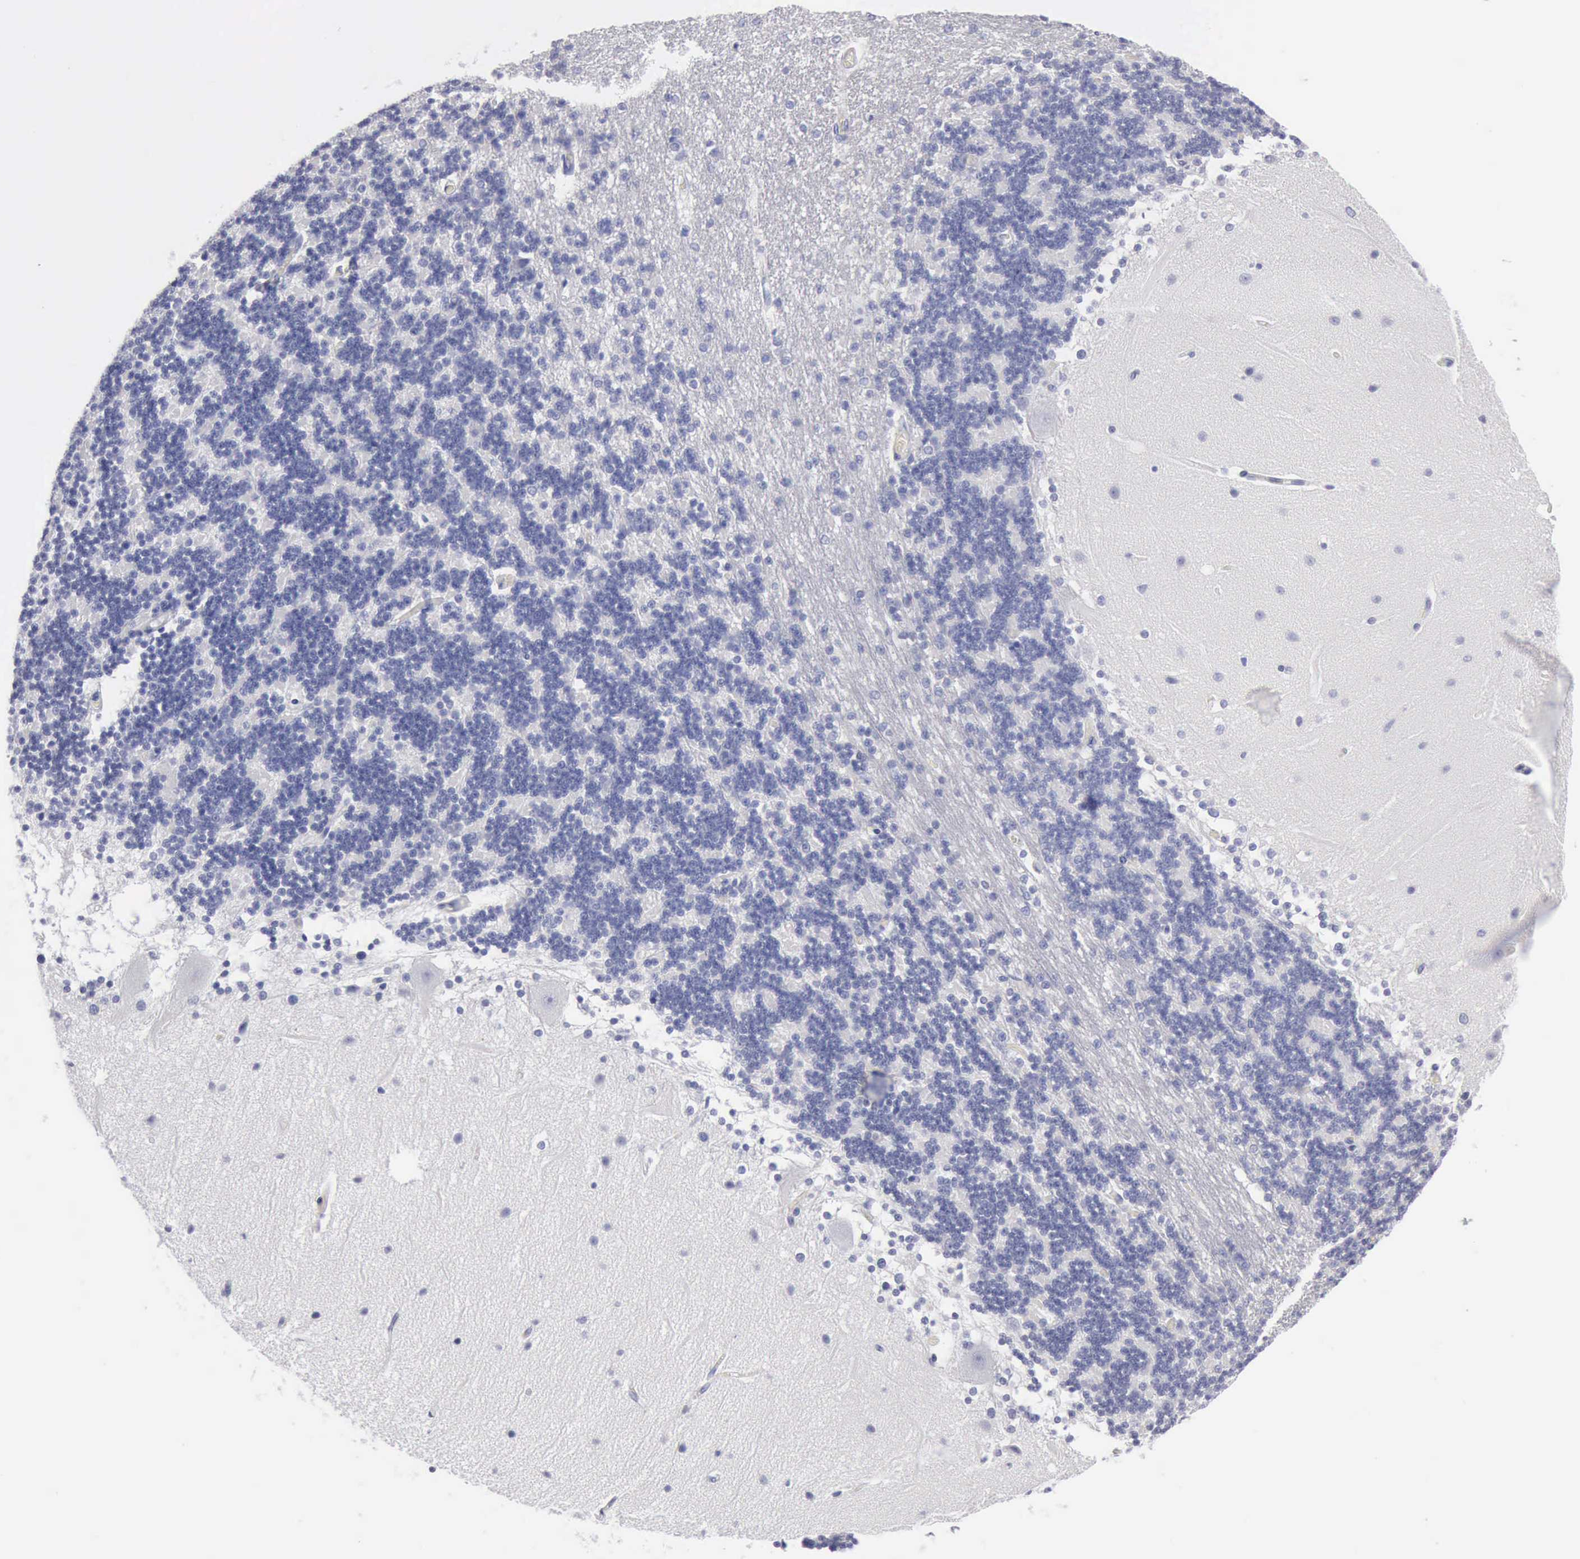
{"staining": {"intensity": "negative", "quantity": "none", "location": "none"}, "tissue": "cerebellum", "cell_type": "Cells in granular layer", "image_type": "normal", "snomed": [{"axis": "morphology", "description": "Normal tissue, NOS"}, {"axis": "topography", "description": "Cerebellum"}], "caption": "Photomicrograph shows no significant protein expression in cells in granular layer of unremarkable cerebellum. Nuclei are stained in blue.", "gene": "CYP19A1", "patient": {"sex": "female", "age": 54}}